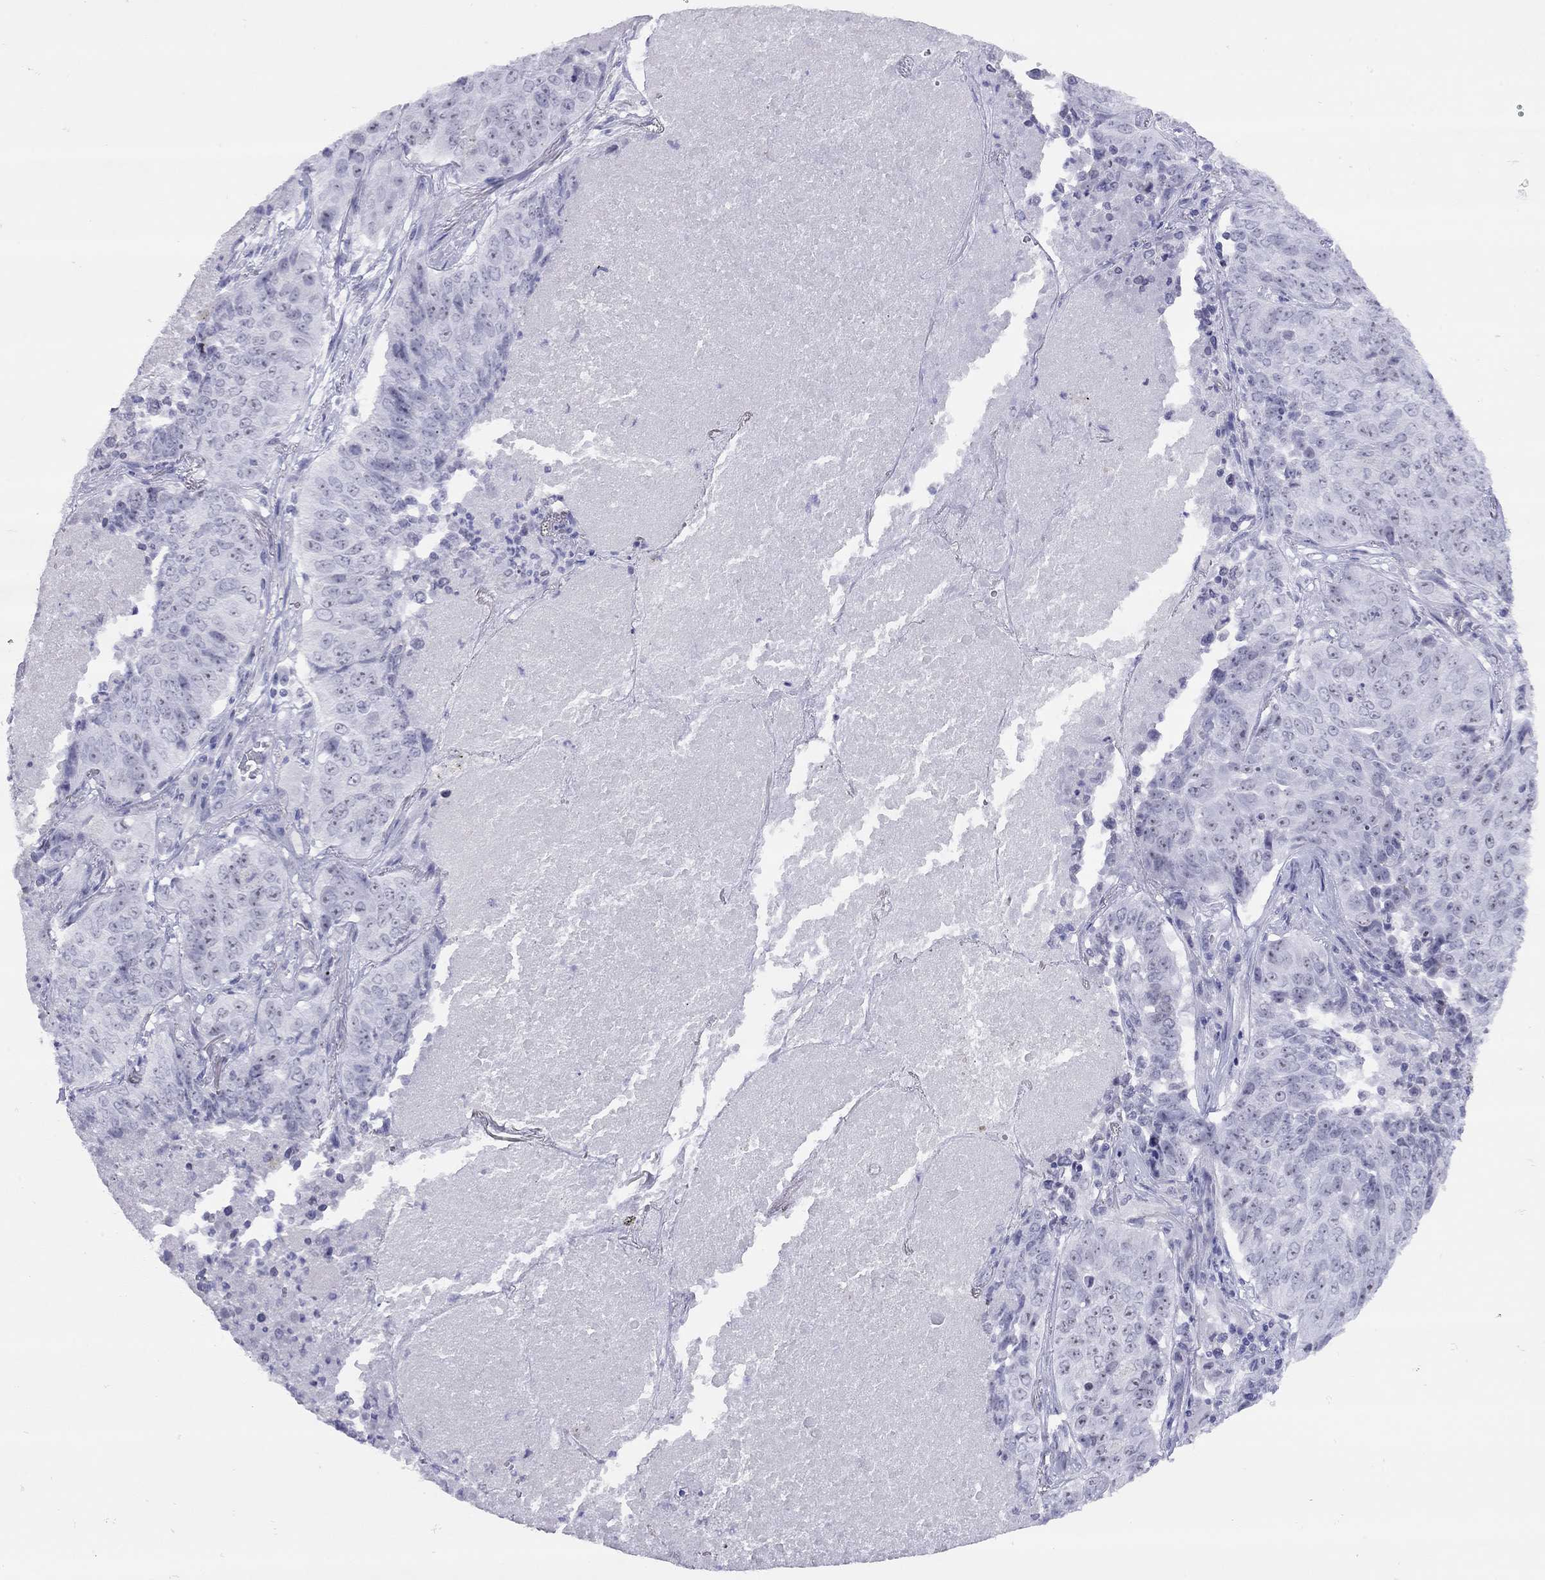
{"staining": {"intensity": "negative", "quantity": "none", "location": "none"}, "tissue": "lung cancer", "cell_type": "Tumor cells", "image_type": "cancer", "snomed": [{"axis": "morphology", "description": "Normal tissue, NOS"}, {"axis": "morphology", "description": "Squamous cell carcinoma, NOS"}, {"axis": "topography", "description": "Bronchus"}, {"axis": "topography", "description": "Lung"}], "caption": "This is an IHC image of lung cancer (squamous cell carcinoma). There is no staining in tumor cells.", "gene": "LYAR", "patient": {"sex": "male", "age": 64}}